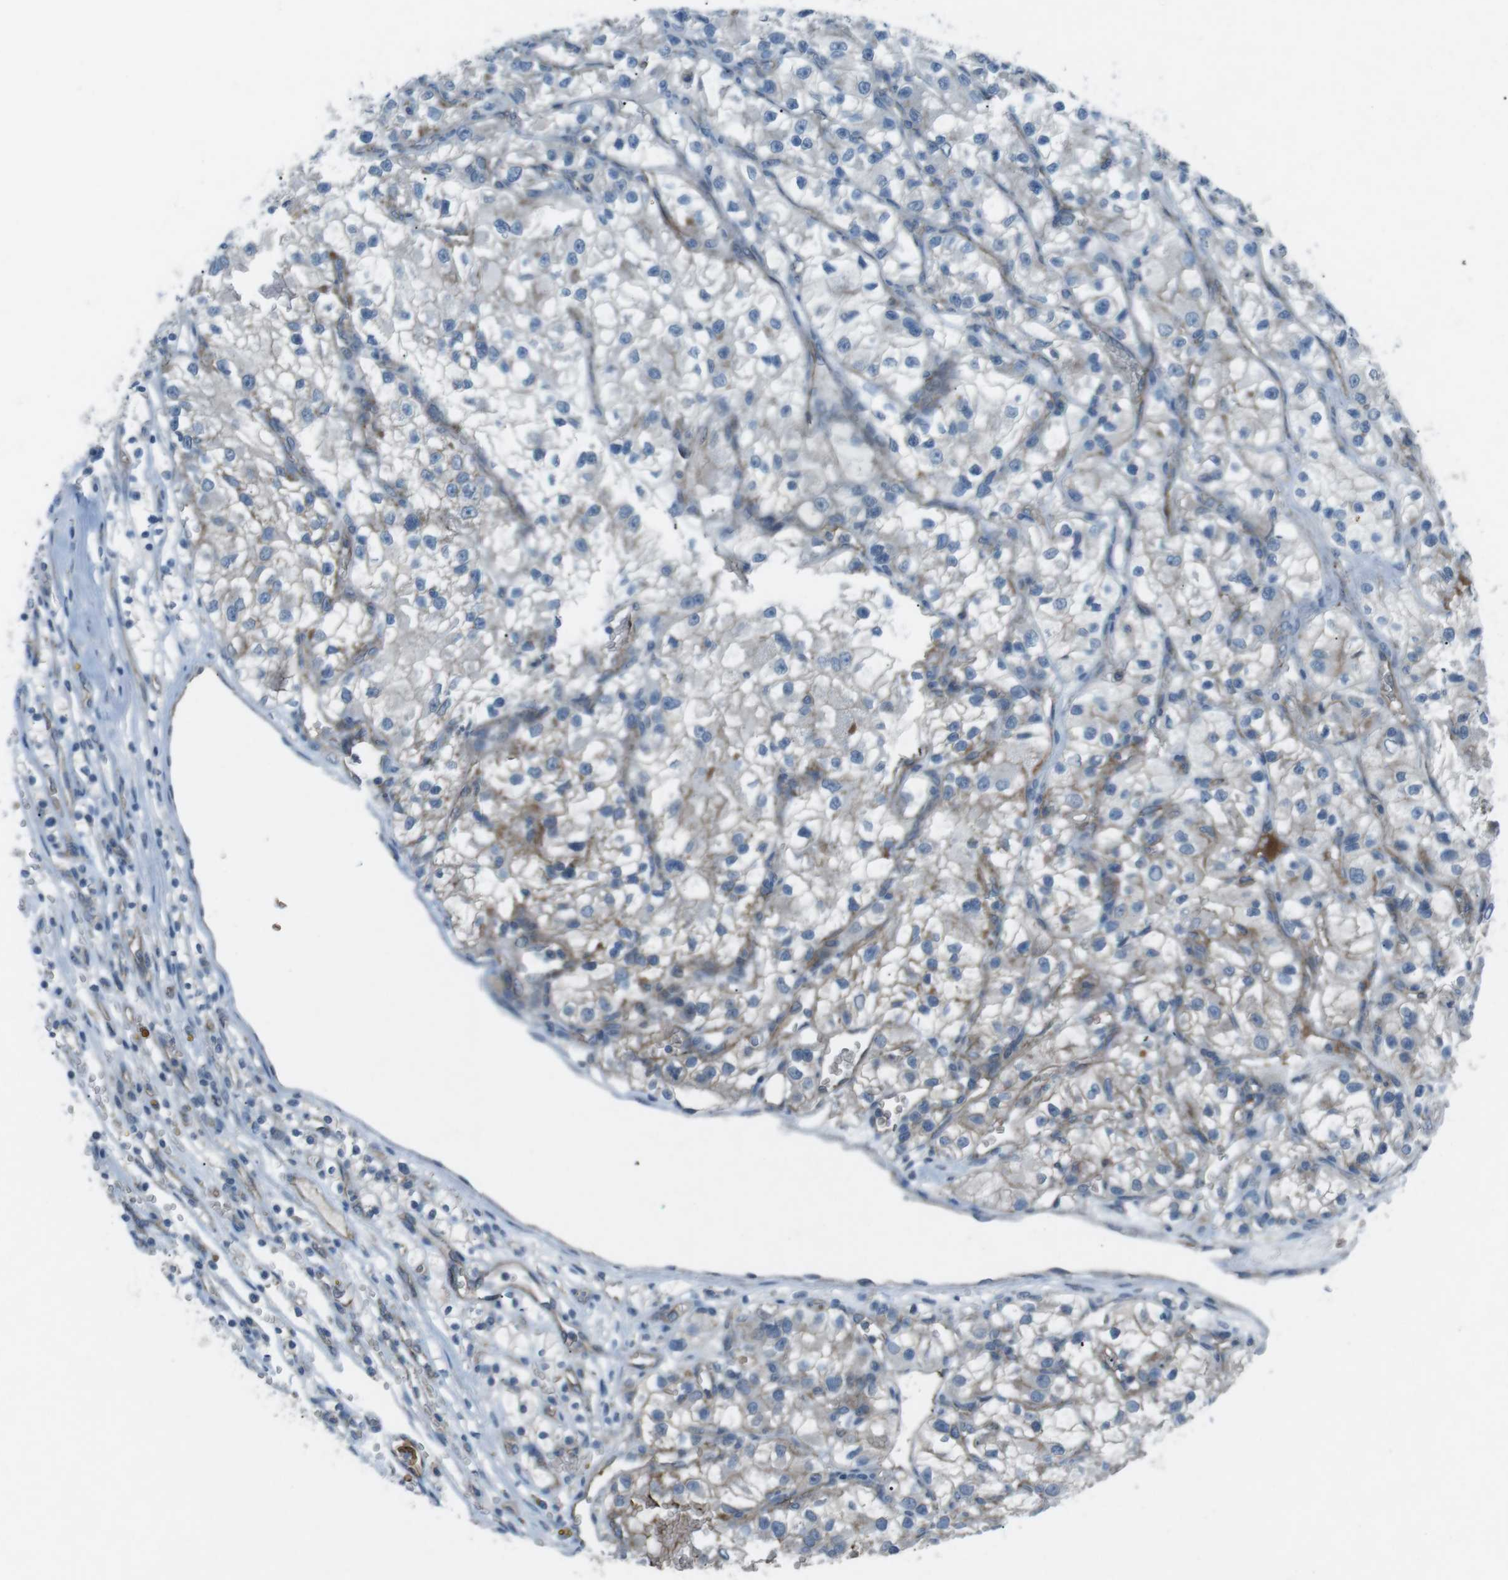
{"staining": {"intensity": "weak", "quantity": "<25%", "location": "cytoplasmic/membranous"}, "tissue": "renal cancer", "cell_type": "Tumor cells", "image_type": "cancer", "snomed": [{"axis": "morphology", "description": "Adenocarcinoma, NOS"}, {"axis": "topography", "description": "Kidney"}], "caption": "Tumor cells show no significant protein expression in renal cancer.", "gene": "SPTA1", "patient": {"sex": "female", "age": 57}}